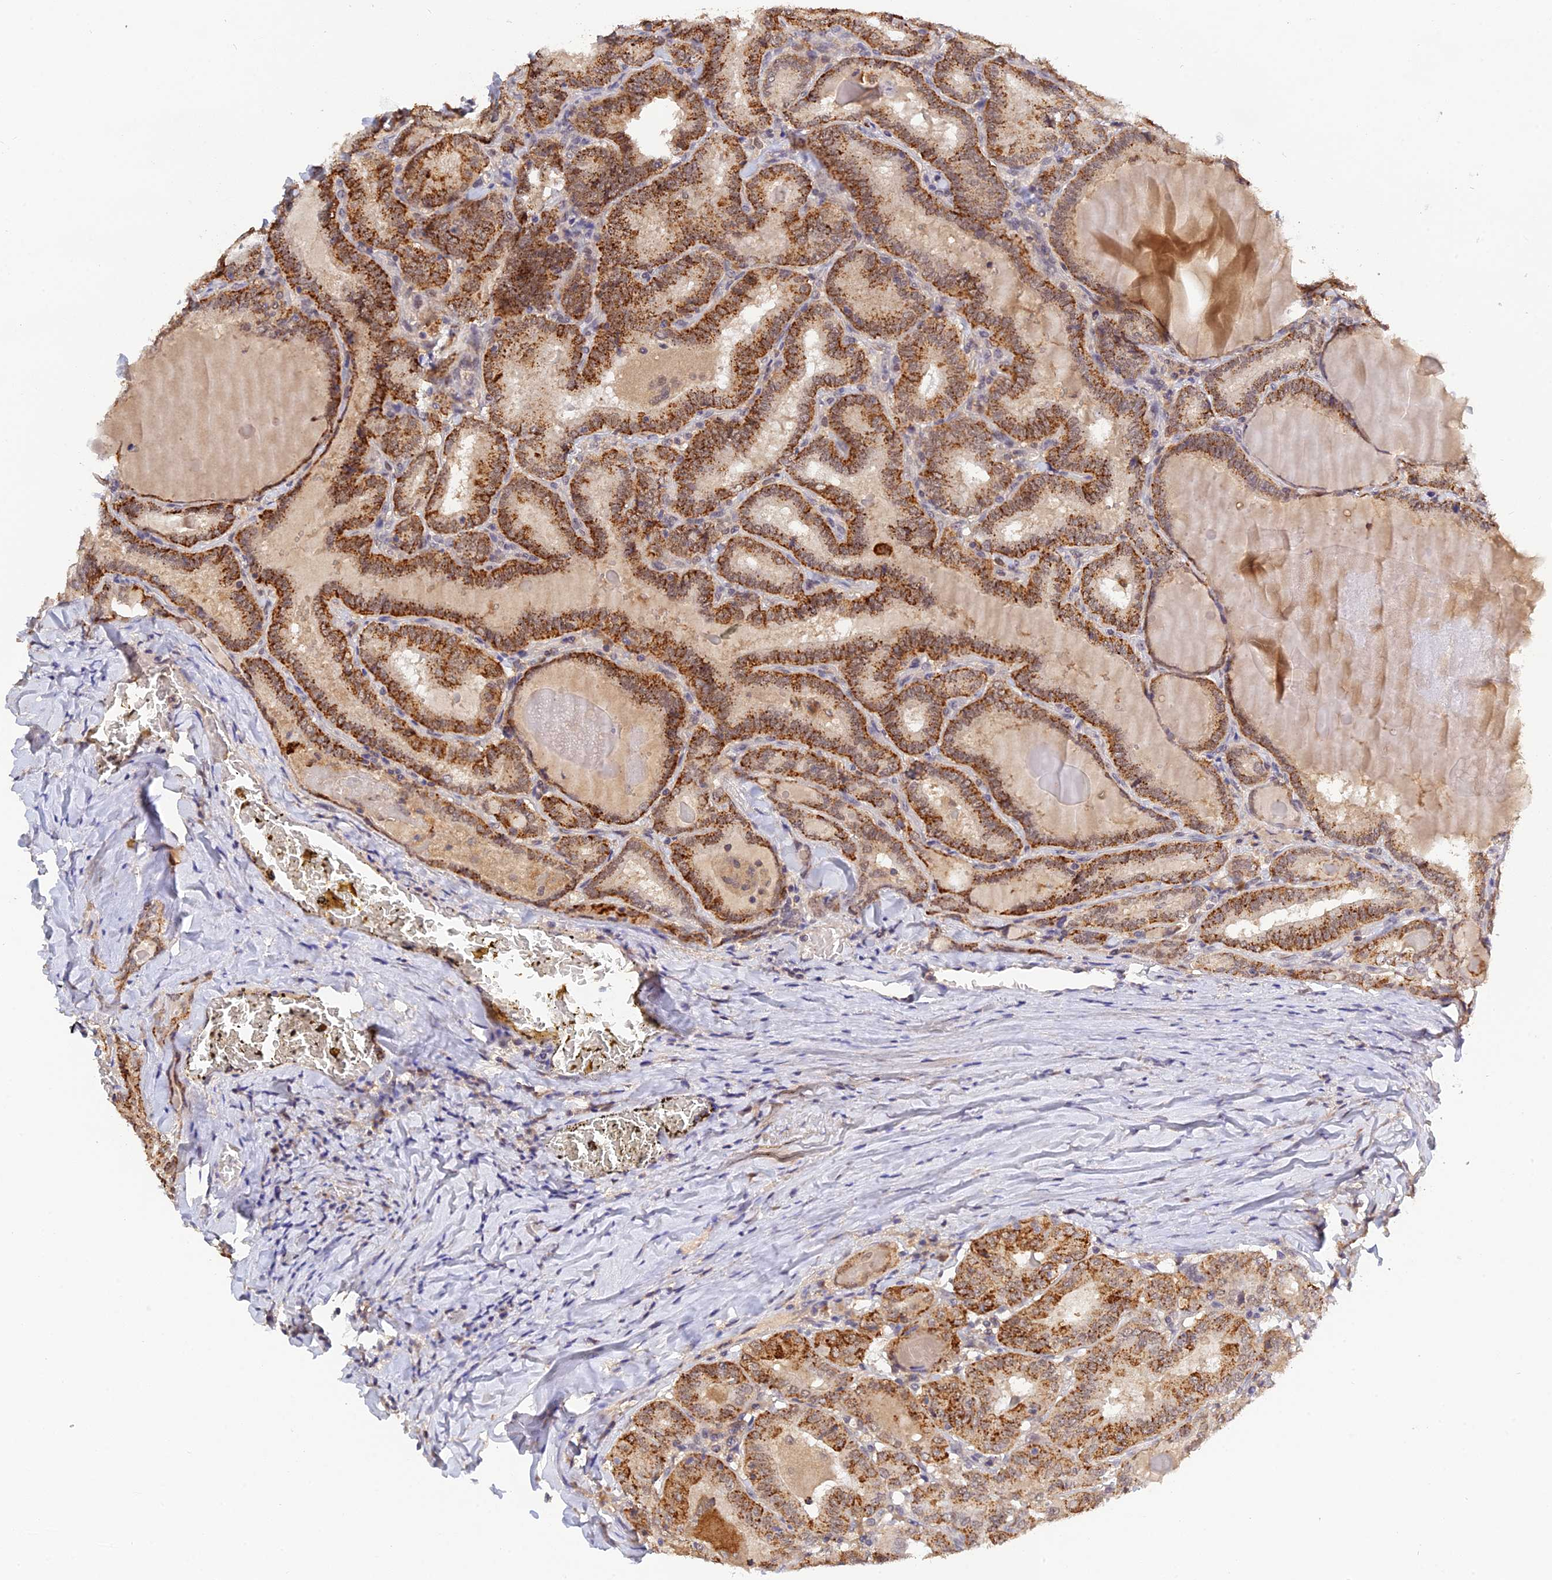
{"staining": {"intensity": "strong", "quantity": "25%-75%", "location": "cytoplasmic/membranous"}, "tissue": "thyroid cancer", "cell_type": "Tumor cells", "image_type": "cancer", "snomed": [{"axis": "morphology", "description": "Papillary adenocarcinoma, NOS"}, {"axis": "topography", "description": "Thyroid gland"}], "caption": "Strong cytoplasmic/membranous positivity is seen in approximately 25%-75% of tumor cells in thyroid papillary adenocarcinoma.", "gene": "ZNF436", "patient": {"sex": "female", "age": 72}}